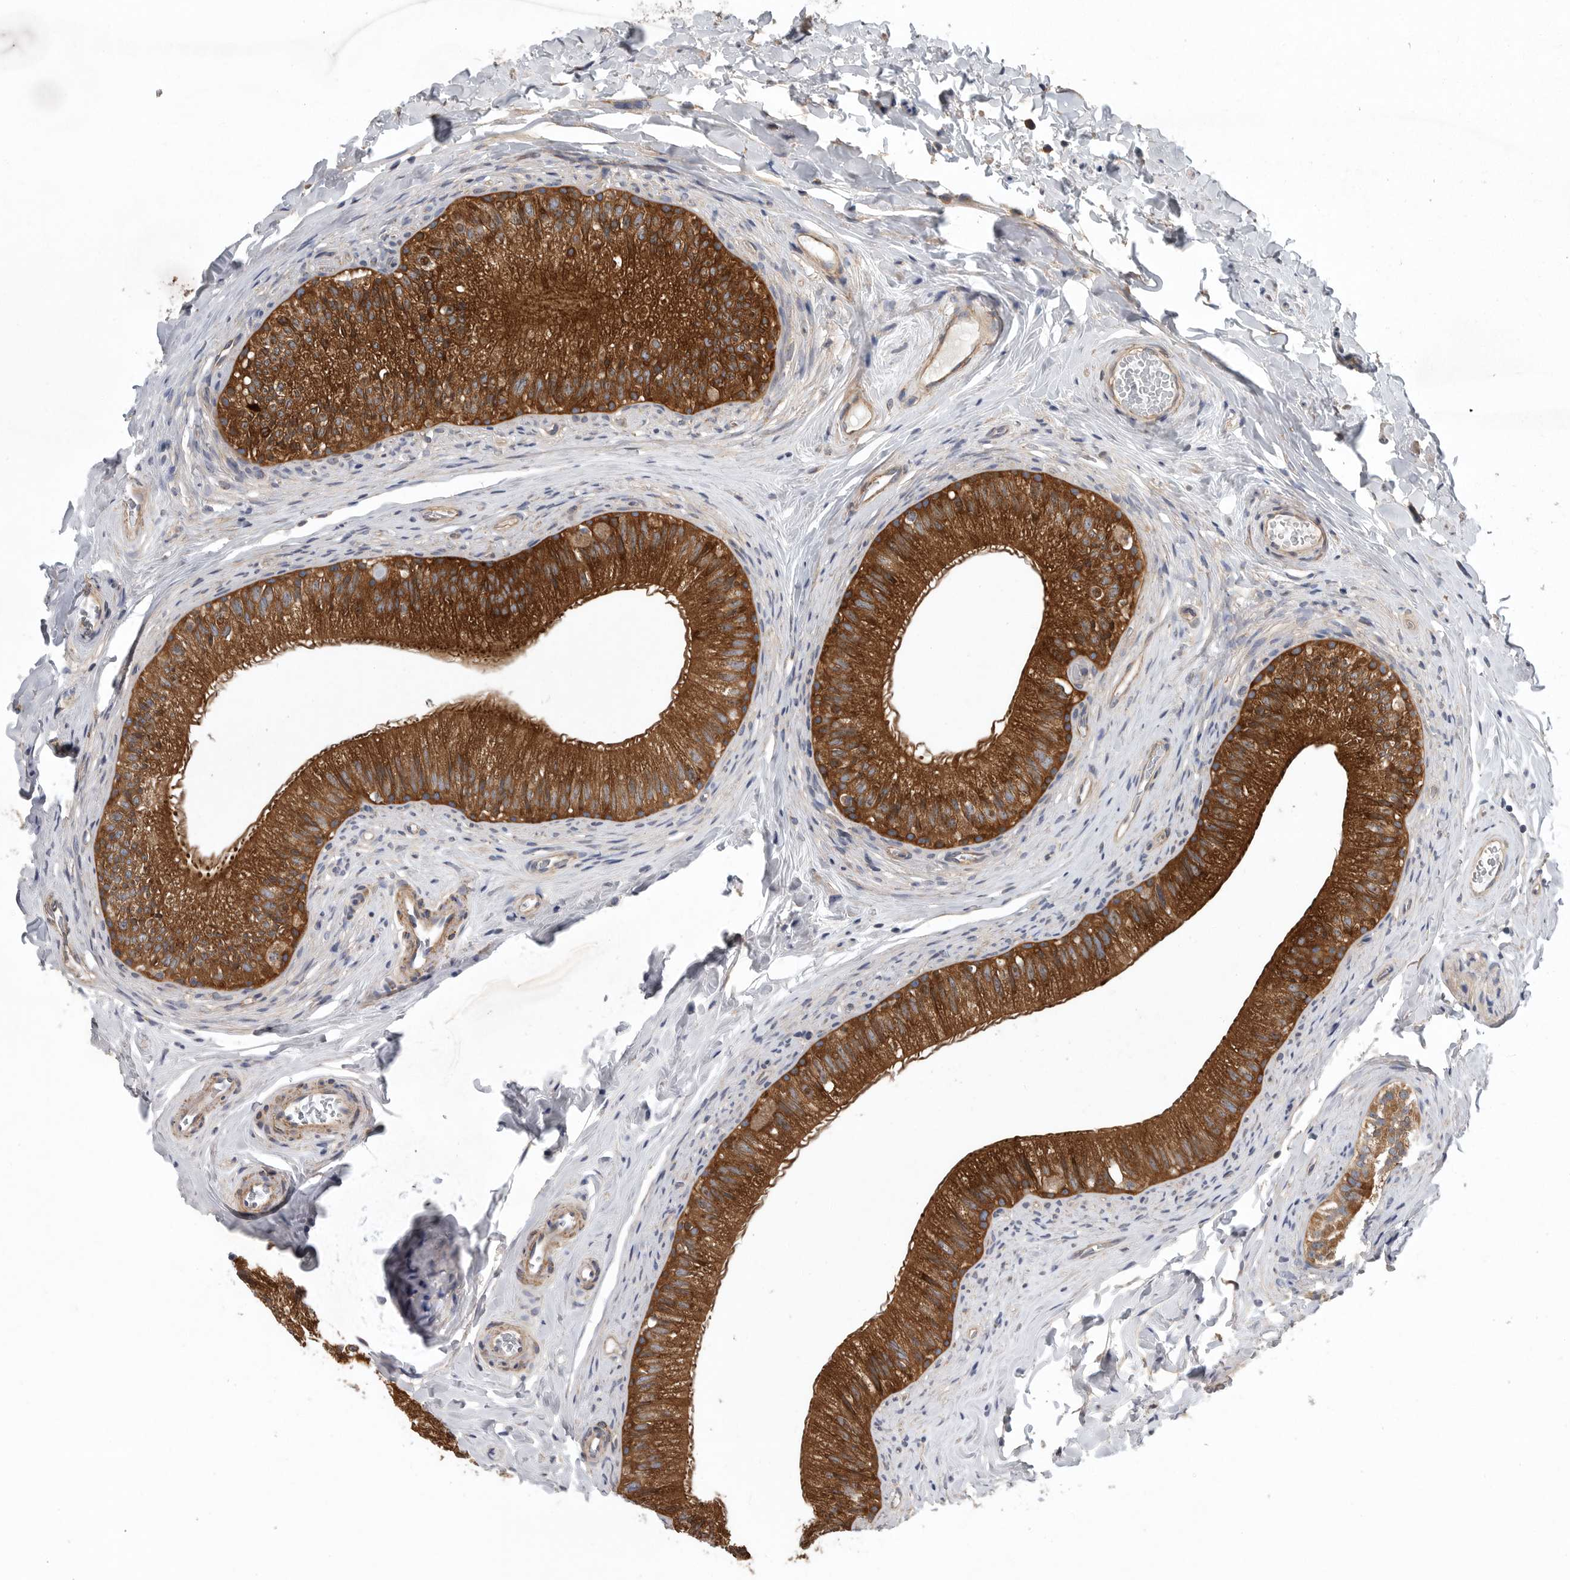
{"staining": {"intensity": "strong", "quantity": ">75%", "location": "cytoplasmic/membranous"}, "tissue": "epididymis", "cell_type": "Glandular cells", "image_type": "normal", "snomed": [{"axis": "morphology", "description": "Normal tissue, NOS"}, {"axis": "topography", "description": "Epididymis"}], "caption": "Protein staining of normal epididymis demonstrates strong cytoplasmic/membranous staining in about >75% of glandular cells.", "gene": "OXR1", "patient": {"sex": "male", "age": 49}}